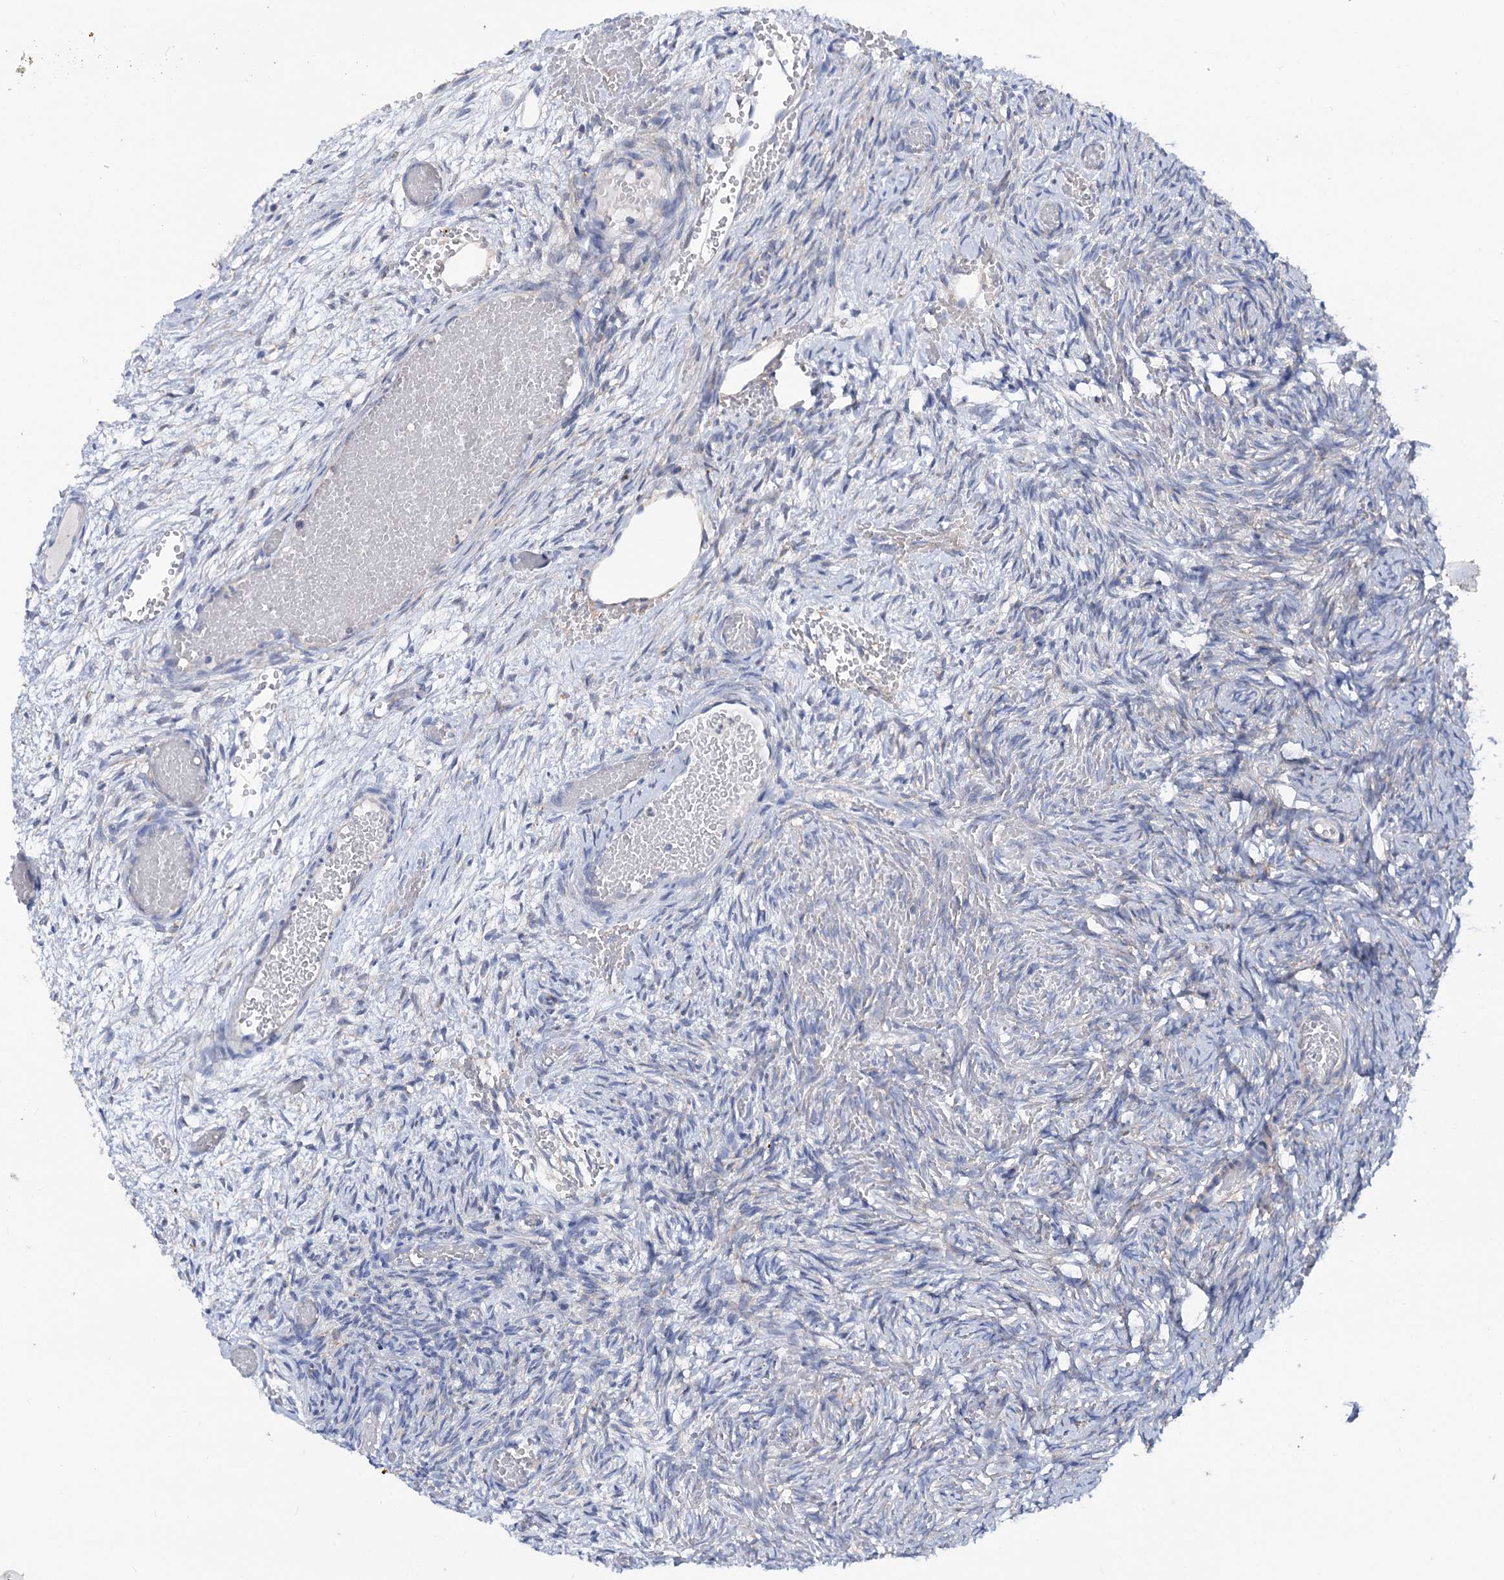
{"staining": {"intensity": "negative", "quantity": "none", "location": "none"}, "tissue": "ovary", "cell_type": "Ovarian stroma cells", "image_type": "normal", "snomed": [{"axis": "morphology", "description": "Adenocarcinoma, NOS"}, {"axis": "topography", "description": "Endometrium"}], "caption": "A micrograph of ovary stained for a protein displays no brown staining in ovarian stroma cells. (DAB IHC, high magnification).", "gene": "TRIM55", "patient": {"sex": "female", "age": 32}}